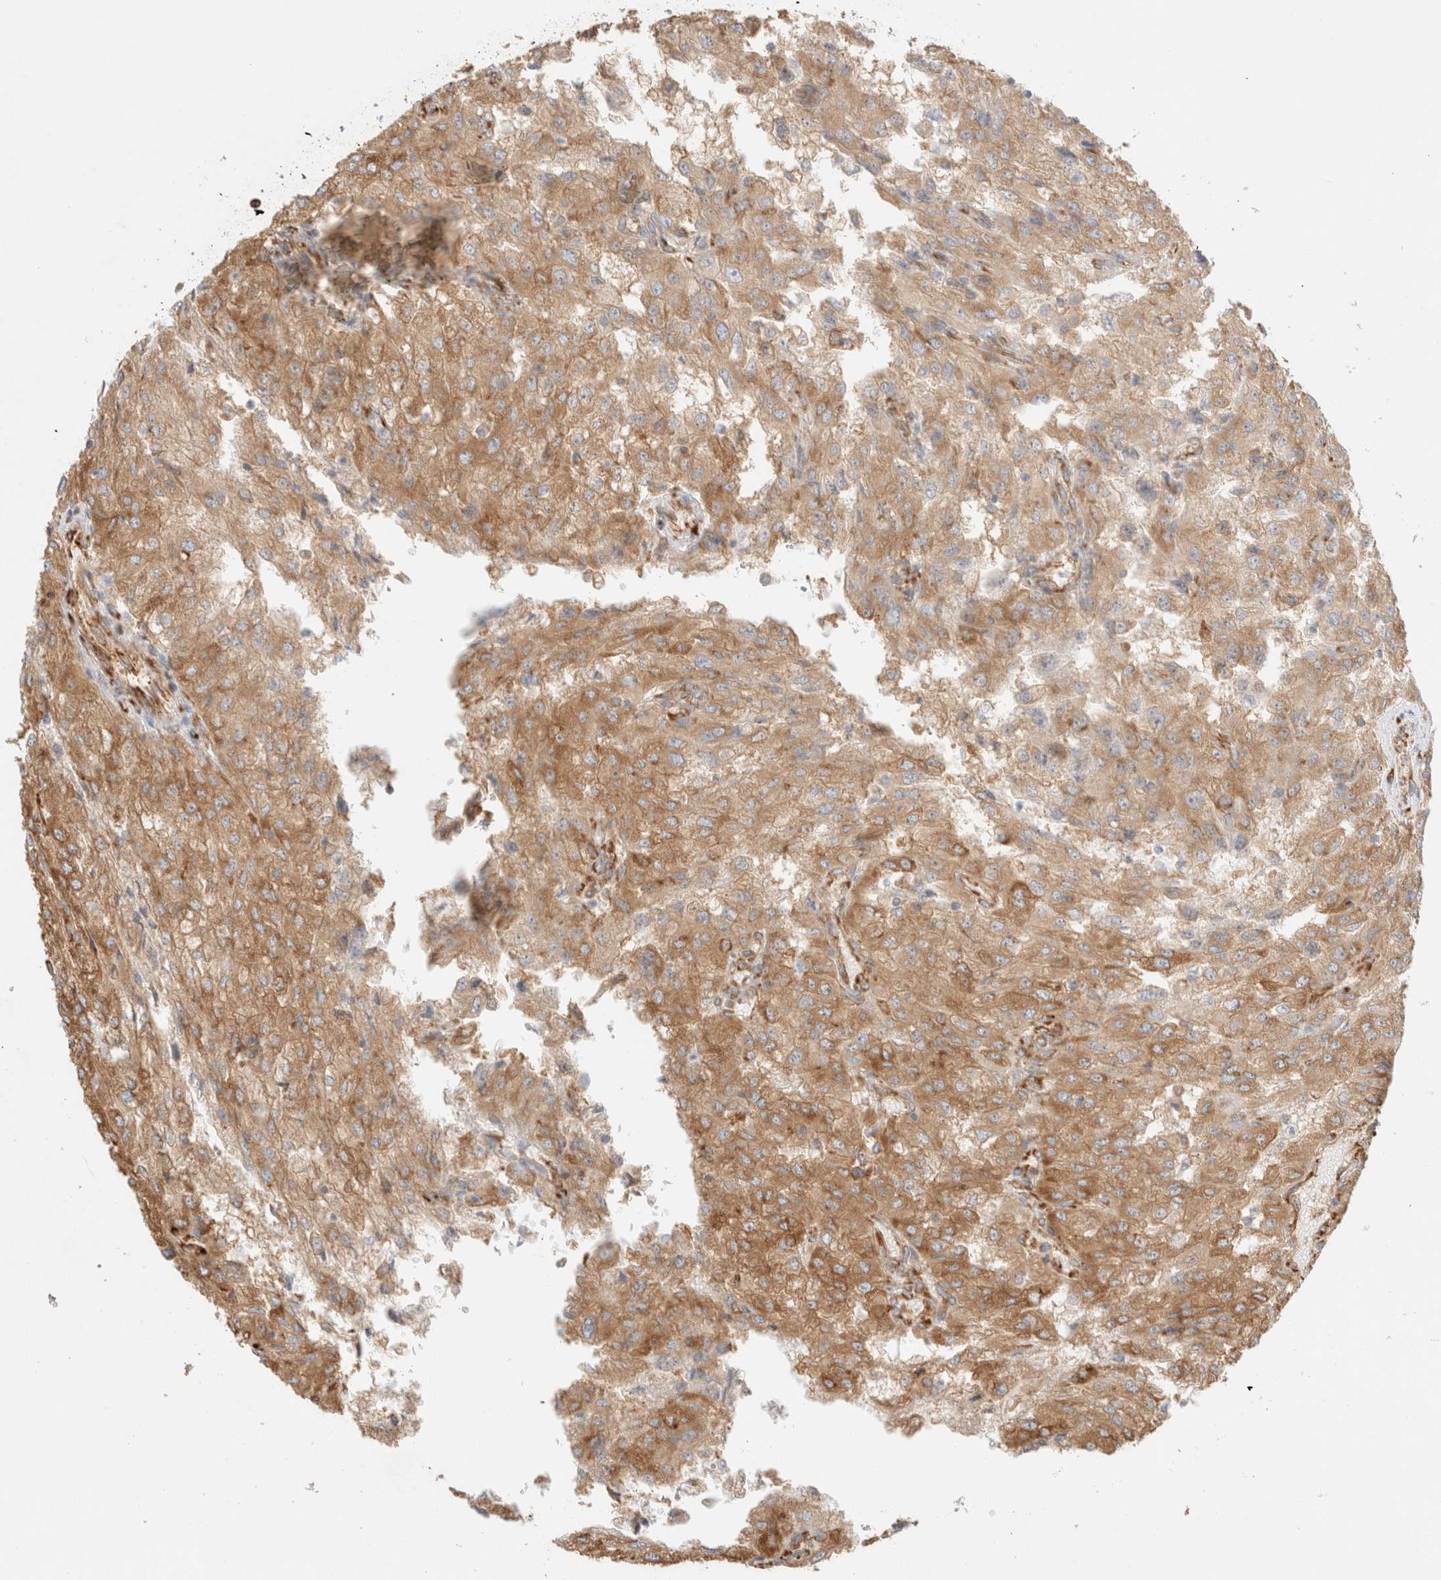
{"staining": {"intensity": "moderate", "quantity": ">75%", "location": "cytoplasmic/membranous"}, "tissue": "renal cancer", "cell_type": "Tumor cells", "image_type": "cancer", "snomed": [{"axis": "morphology", "description": "Adenocarcinoma, NOS"}, {"axis": "topography", "description": "Kidney"}], "caption": "Approximately >75% of tumor cells in renal cancer (adenocarcinoma) display moderate cytoplasmic/membranous protein staining as visualized by brown immunohistochemical staining.", "gene": "ZC2HC1A", "patient": {"sex": "female", "age": 54}}